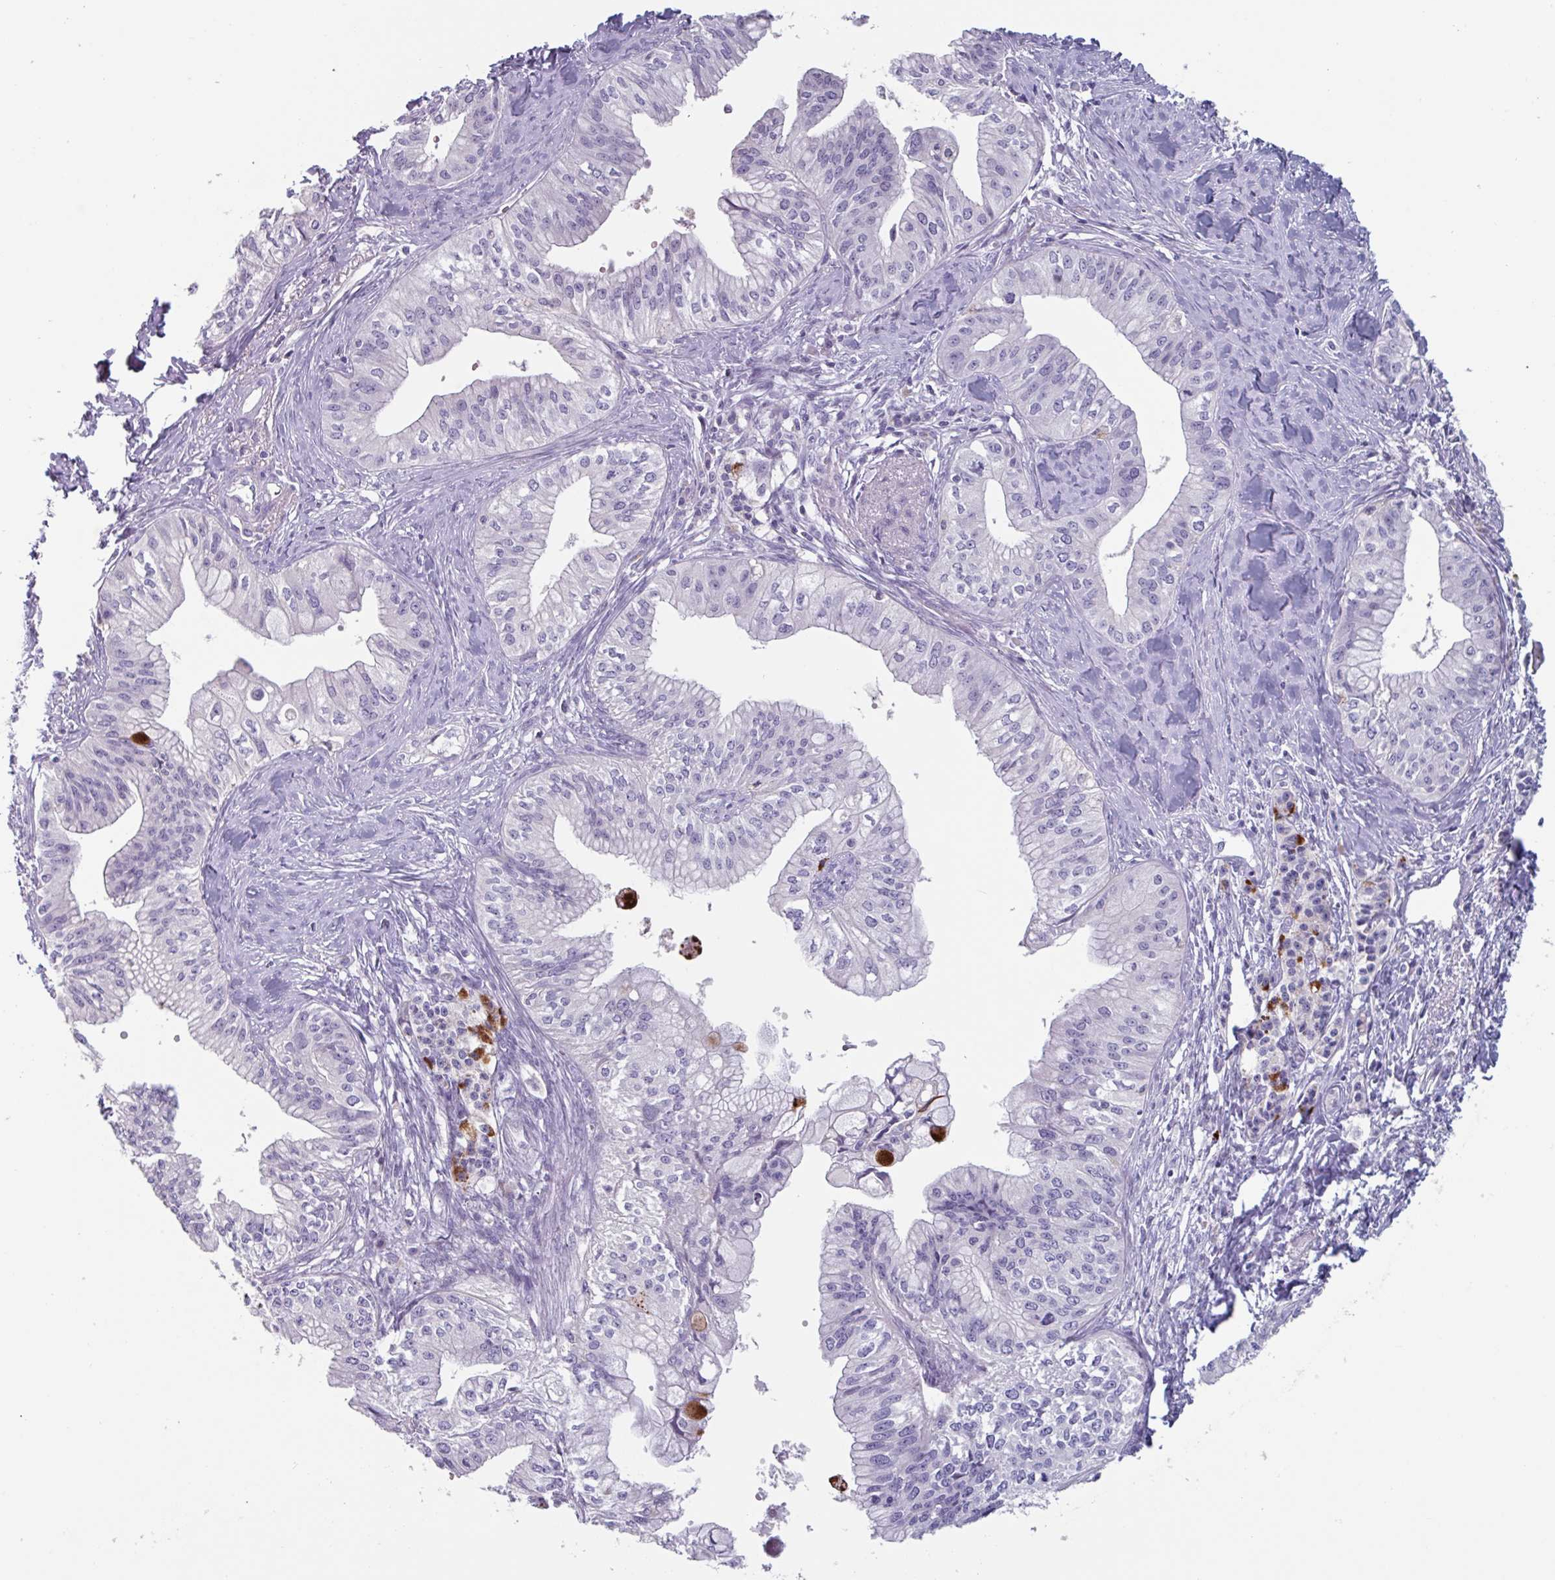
{"staining": {"intensity": "negative", "quantity": "none", "location": "none"}, "tissue": "pancreatic cancer", "cell_type": "Tumor cells", "image_type": "cancer", "snomed": [{"axis": "morphology", "description": "Adenocarcinoma, NOS"}, {"axis": "topography", "description": "Pancreas"}], "caption": "Tumor cells are negative for brown protein staining in pancreatic adenocarcinoma. (Brightfield microscopy of DAB (3,3'-diaminobenzidine) immunohistochemistry (IHC) at high magnification).", "gene": "OR2T10", "patient": {"sex": "male", "age": 71}}